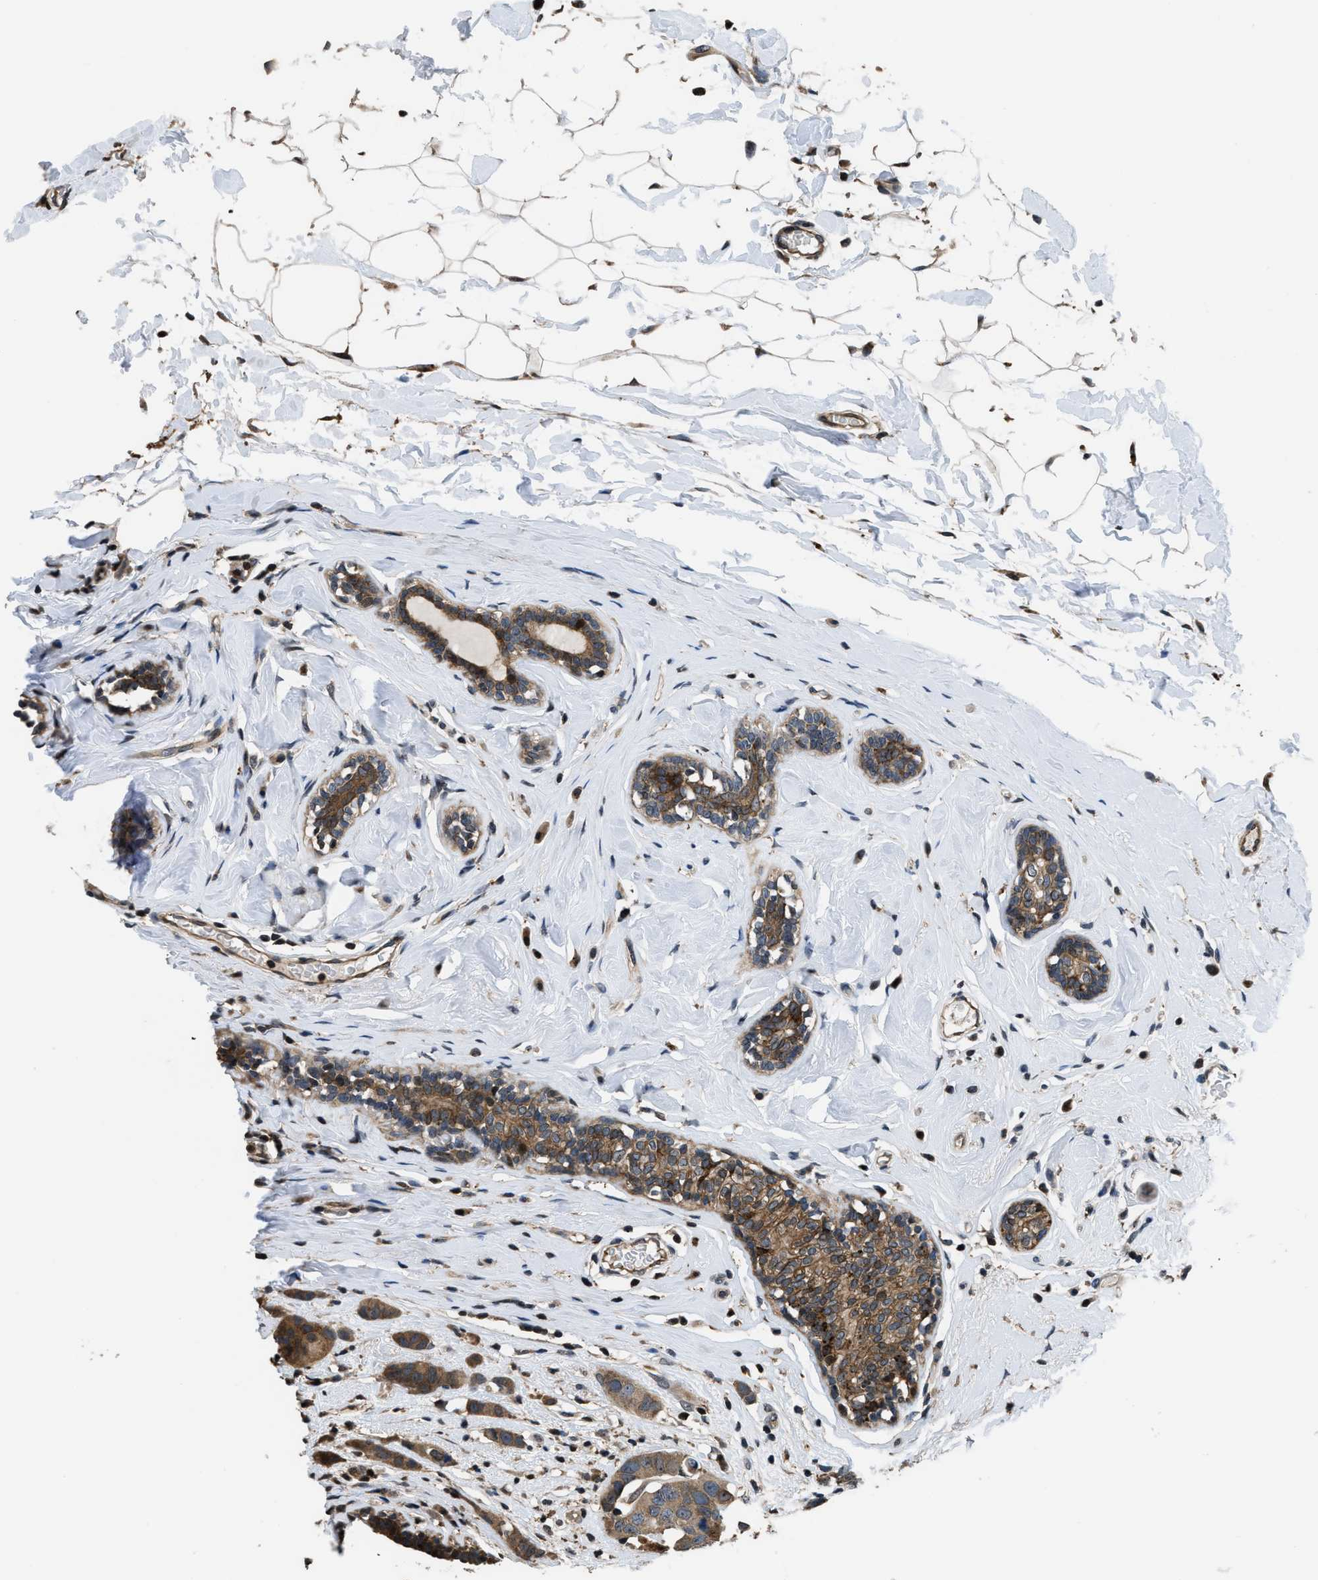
{"staining": {"intensity": "moderate", "quantity": ">75%", "location": "cytoplasmic/membranous"}, "tissue": "breast cancer", "cell_type": "Tumor cells", "image_type": "cancer", "snomed": [{"axis": "morphology", "description": "Normal tissue, NOS"}, {"axis": "morphology", "description": "Duct carcinoma"}, {"axis": "topography", "description": "Breast"}], "caption": "Protein analysis of breast cancer (invasive ductal carcinoma) tissue reveals moderate cytoplasmic/membranous staining in approximately >75% of tumor cells.", "gene": "CTBS", "patient": {"sex": "female", "age": 50}}